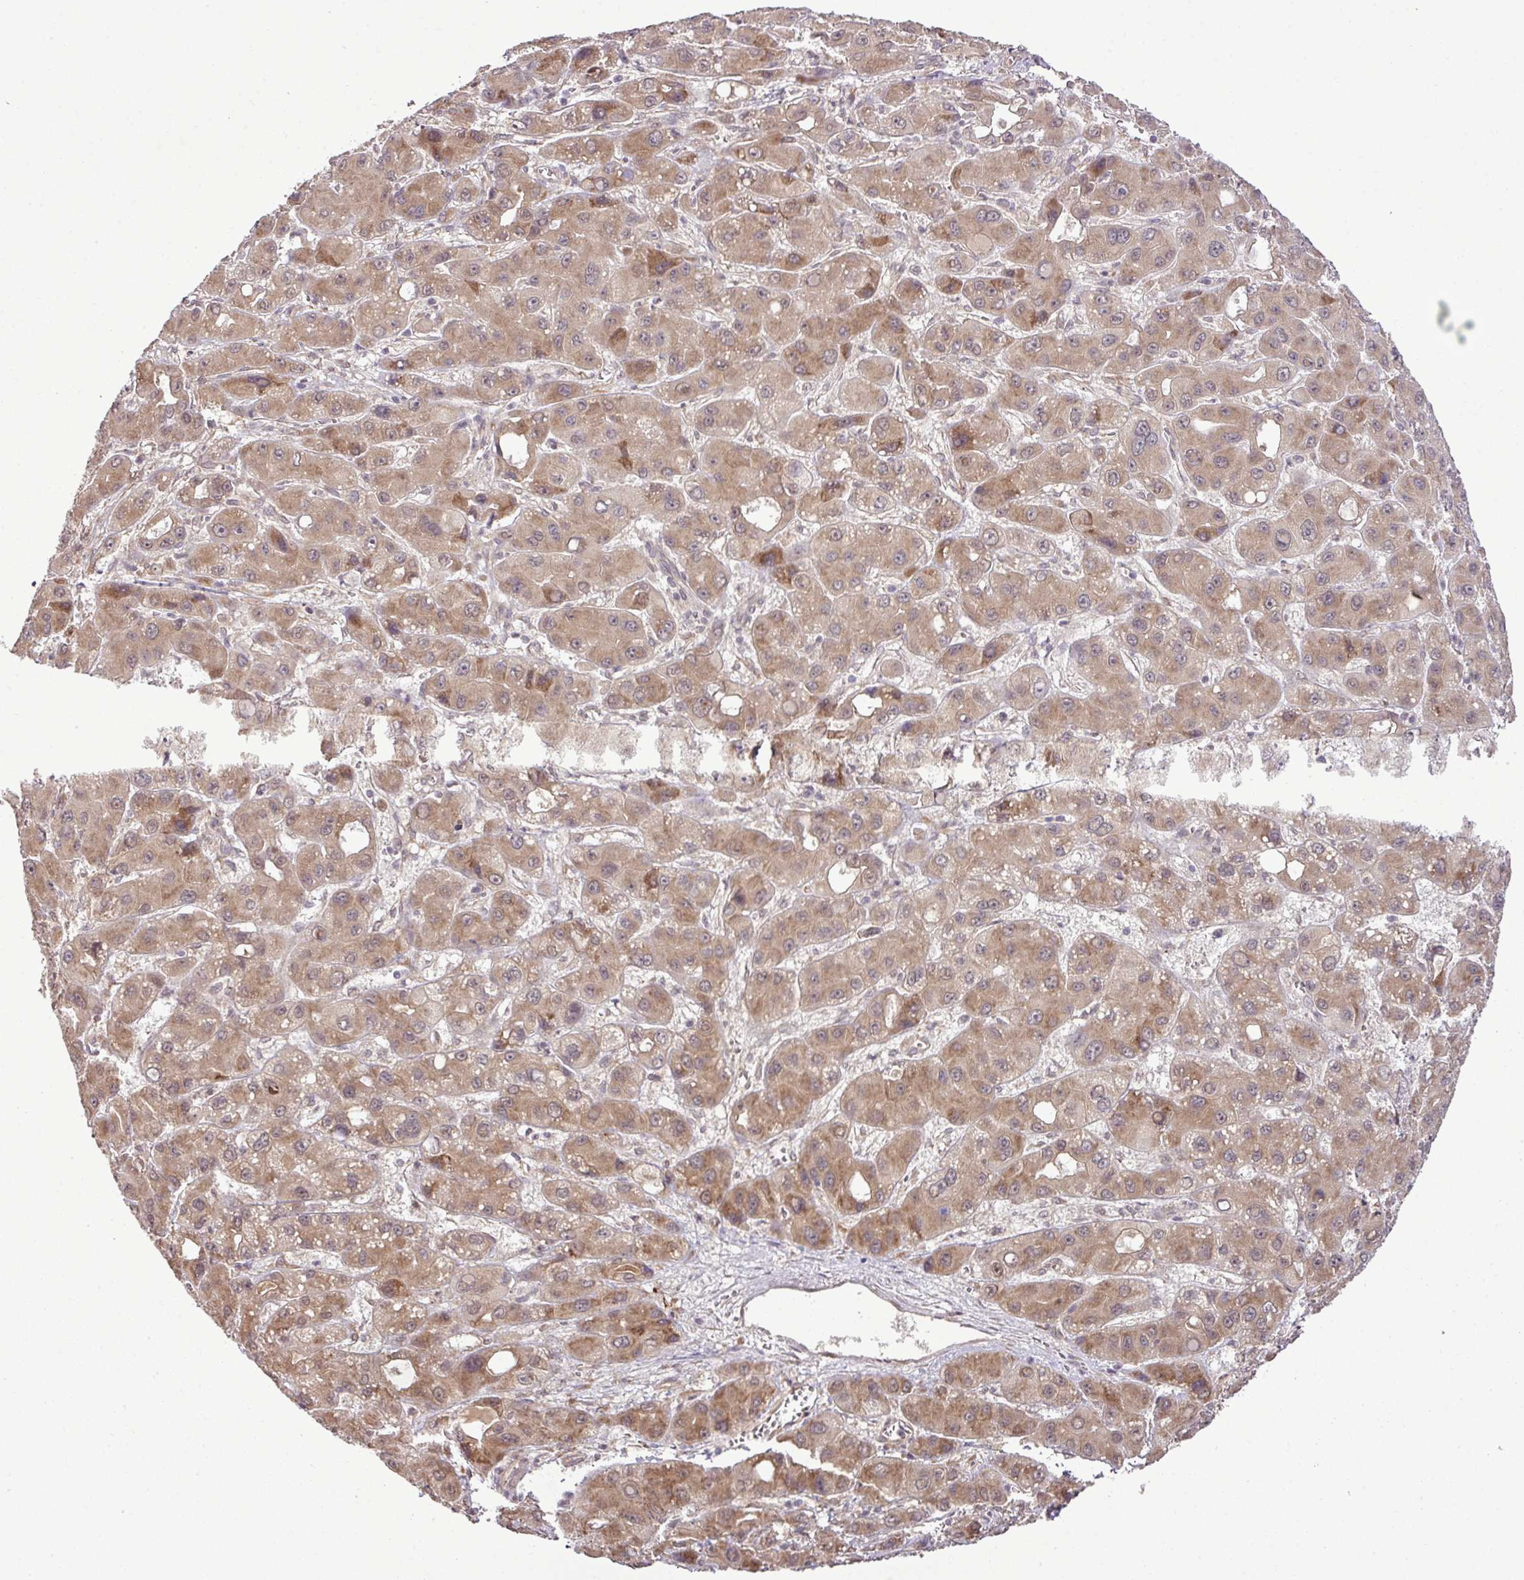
{"staining": {"intensity": "moderate", "quantity": ">75%", "location": "cytoplasmic/membranous"}, "tissue": "liver cancer", "cell_type": "Tumor cells", "image_type": "cancer", "snomed": [{"axis": "morphology", "description": "Carcinoma, Hepatocellular, NOS"}, {"axis": "topography", "description": "Liver"}], "caption": "A photomicrograph of human liver cancer (hepatocellular carcinoma) stained for a protein reveals moderate cytoplasmic/membranous brown staining in tumor cells. Using DAB (brown) and hematoxylin (blue) stains, captured at high magnification using brightfield microscopy.", "gene": "DNAAF4", "patient": {"sex": "male", "age": 55}}